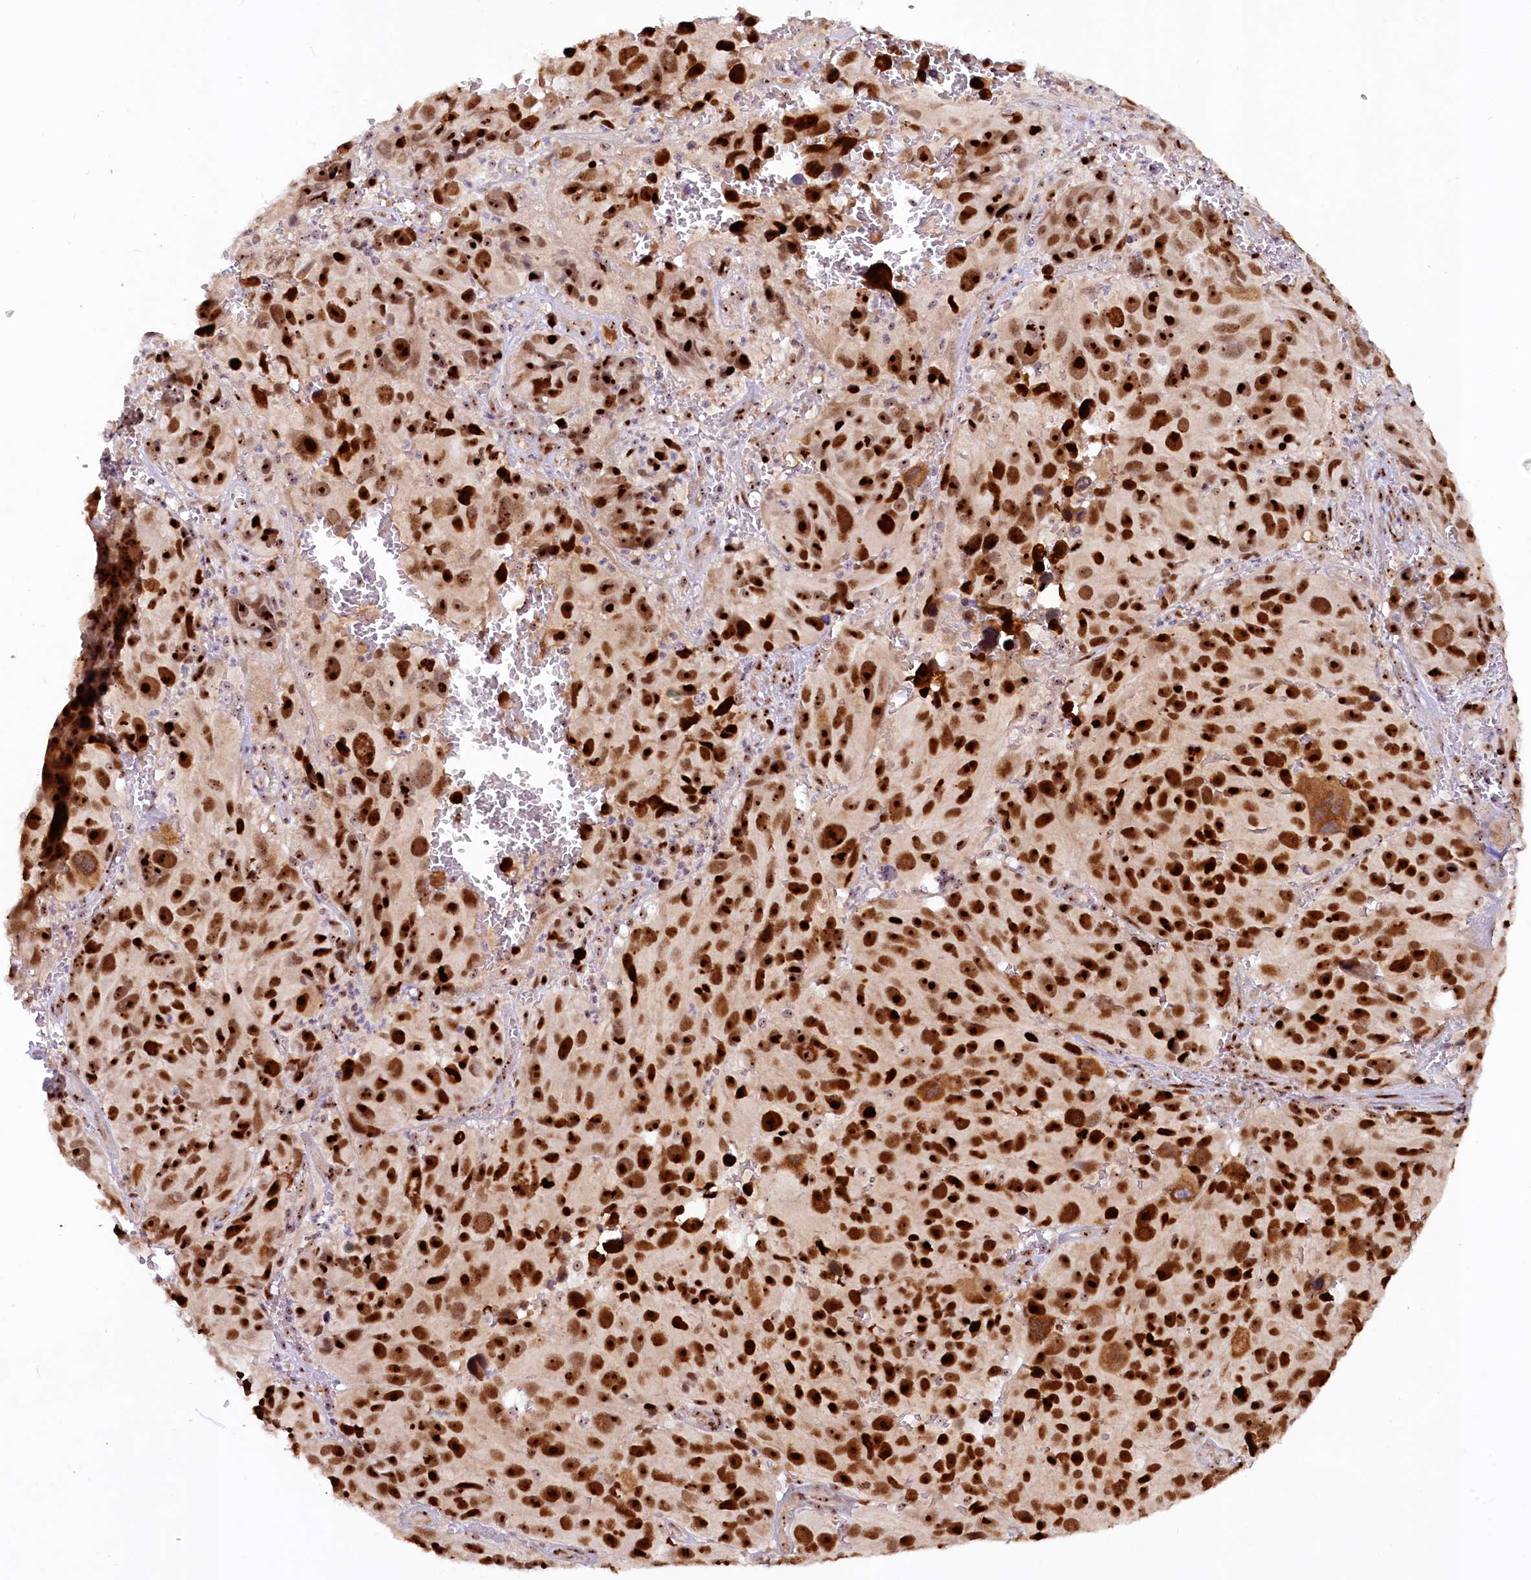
{"staining": {"intensity": "strong", "quantity": ">75%", "location": "nuclear"}, "tissue": "melanoma", "cell_type": "Tumor cells", "image_type": "cancer", "snomed": [{"axis": "morphology", "description": "Malignant melanoma, NOS"}, {"axis": "topography", "description": "Skin"}], "caption": "This histopathology image displays malignant melanoma stained with immunohistochemistry to label a protein in brown. The nuclear of tumor cells show strong positivity for the protein. Nuclei are counter-stained blue.", "gene": "TCOF1", "patient": {"sex": "male", "age": 84}}